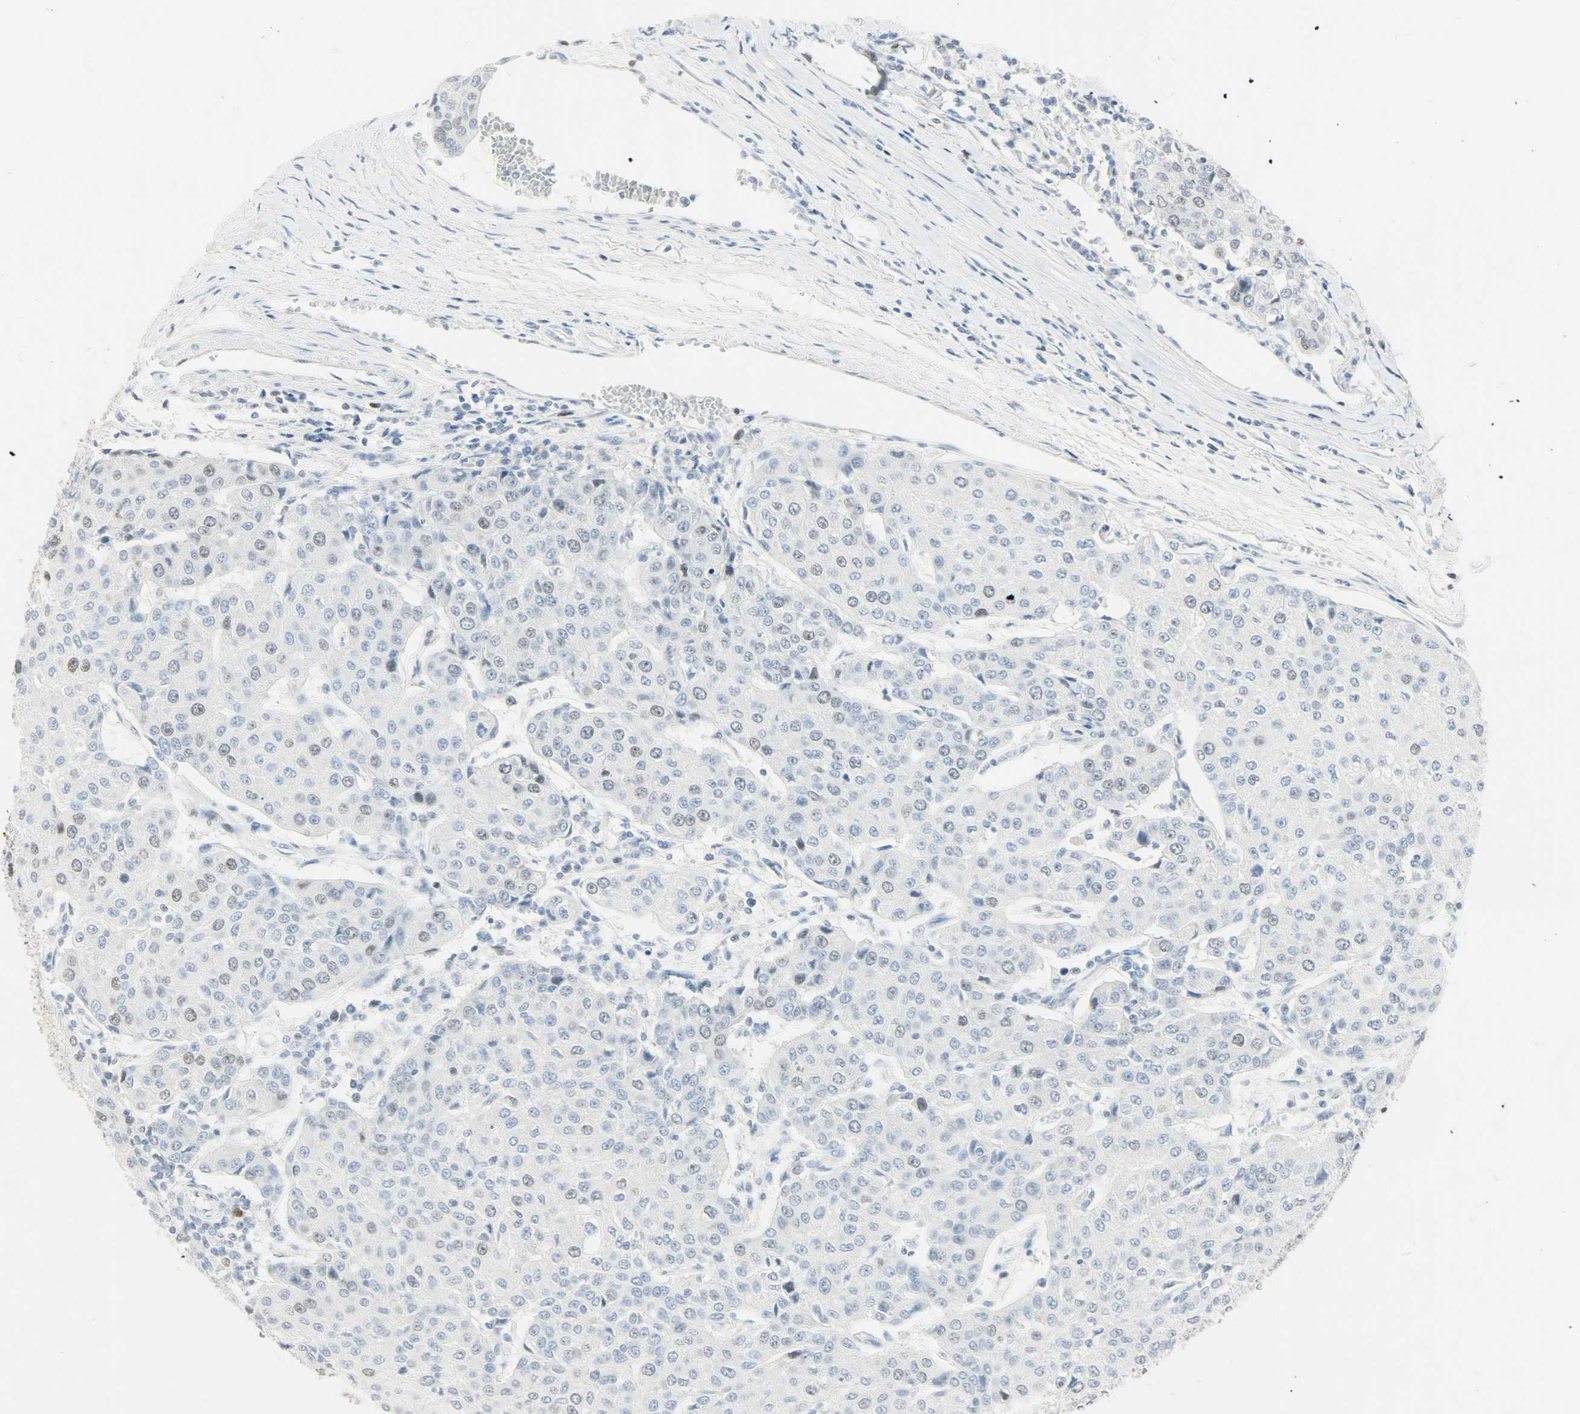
{"staining": {"intensity": "negative", "quantity": "none", "location": "none"}, "tissue": "urothelial cancer", "cell_type": "Tumor cells", "image_type": "cancer", "snomed": [{"axis": "morphology", "description": "Urothelial carcinoma, High grade"}, {"axis": "topography", "description": "Urinary bladder"}], "caption": "IHC of high-grade urothelial carcinoma shows no staining in tumor cells.", "gene": "HELLS", "patient": {"sex": "female", "age": 85}}